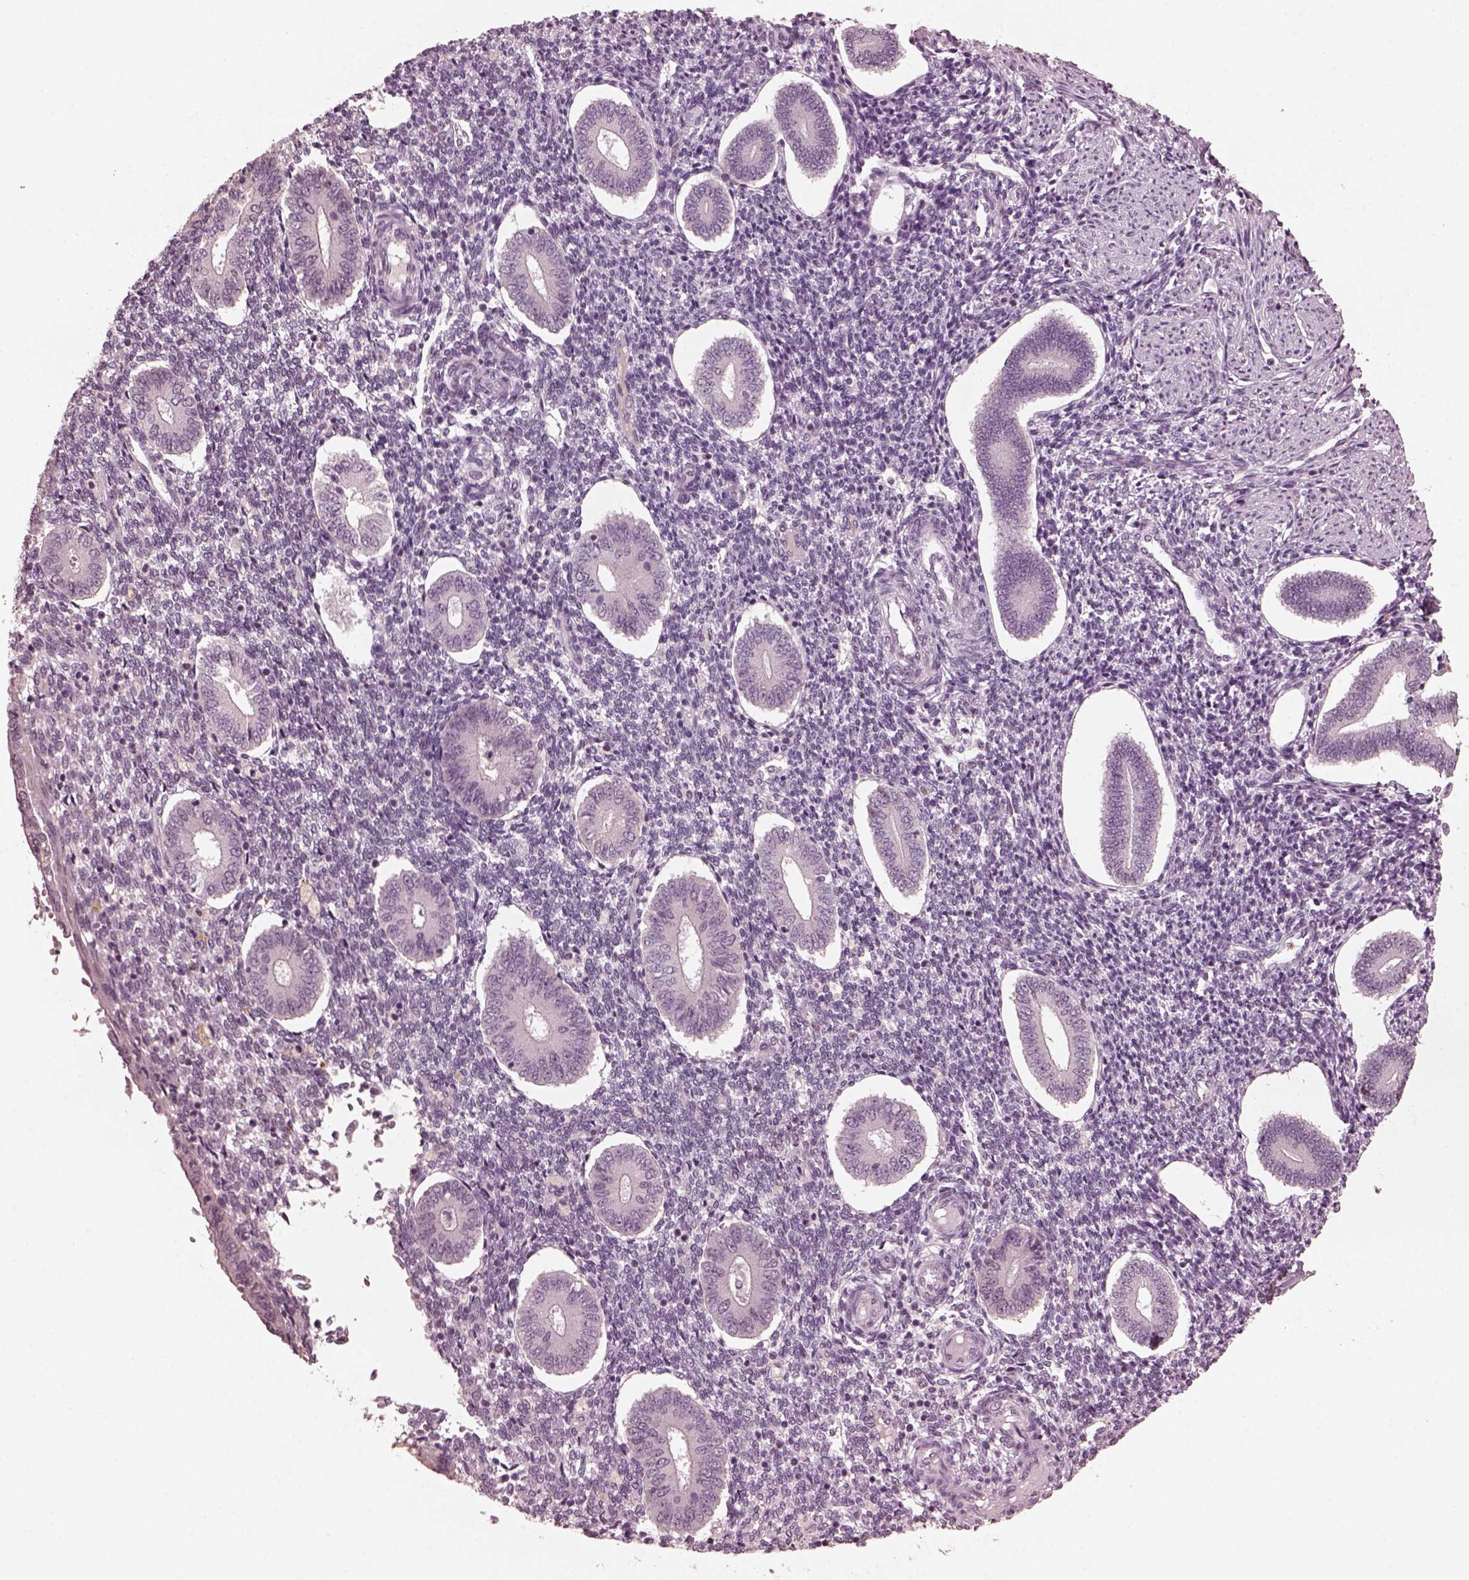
{"staining": {"intensity": "negative", "quantity": "none", "location": "none"}, "tissue": "endometrium", "cell_type": "Cells in endometrial stroma", "image_type": "normal", "snomed": [{"axis": "morphology", "description": "Normal tissue, NOS"}, {"axis": "topography", "description": "Endometrium"}], "caption": "Immunohistochemical staining of normal endometrium shows no significant expression in cells in endometrial stroma. (DAB IHC with hematoxylin counter stain).", "gene": "KRT79", "patient": {"sex": "female", "age": 40}}